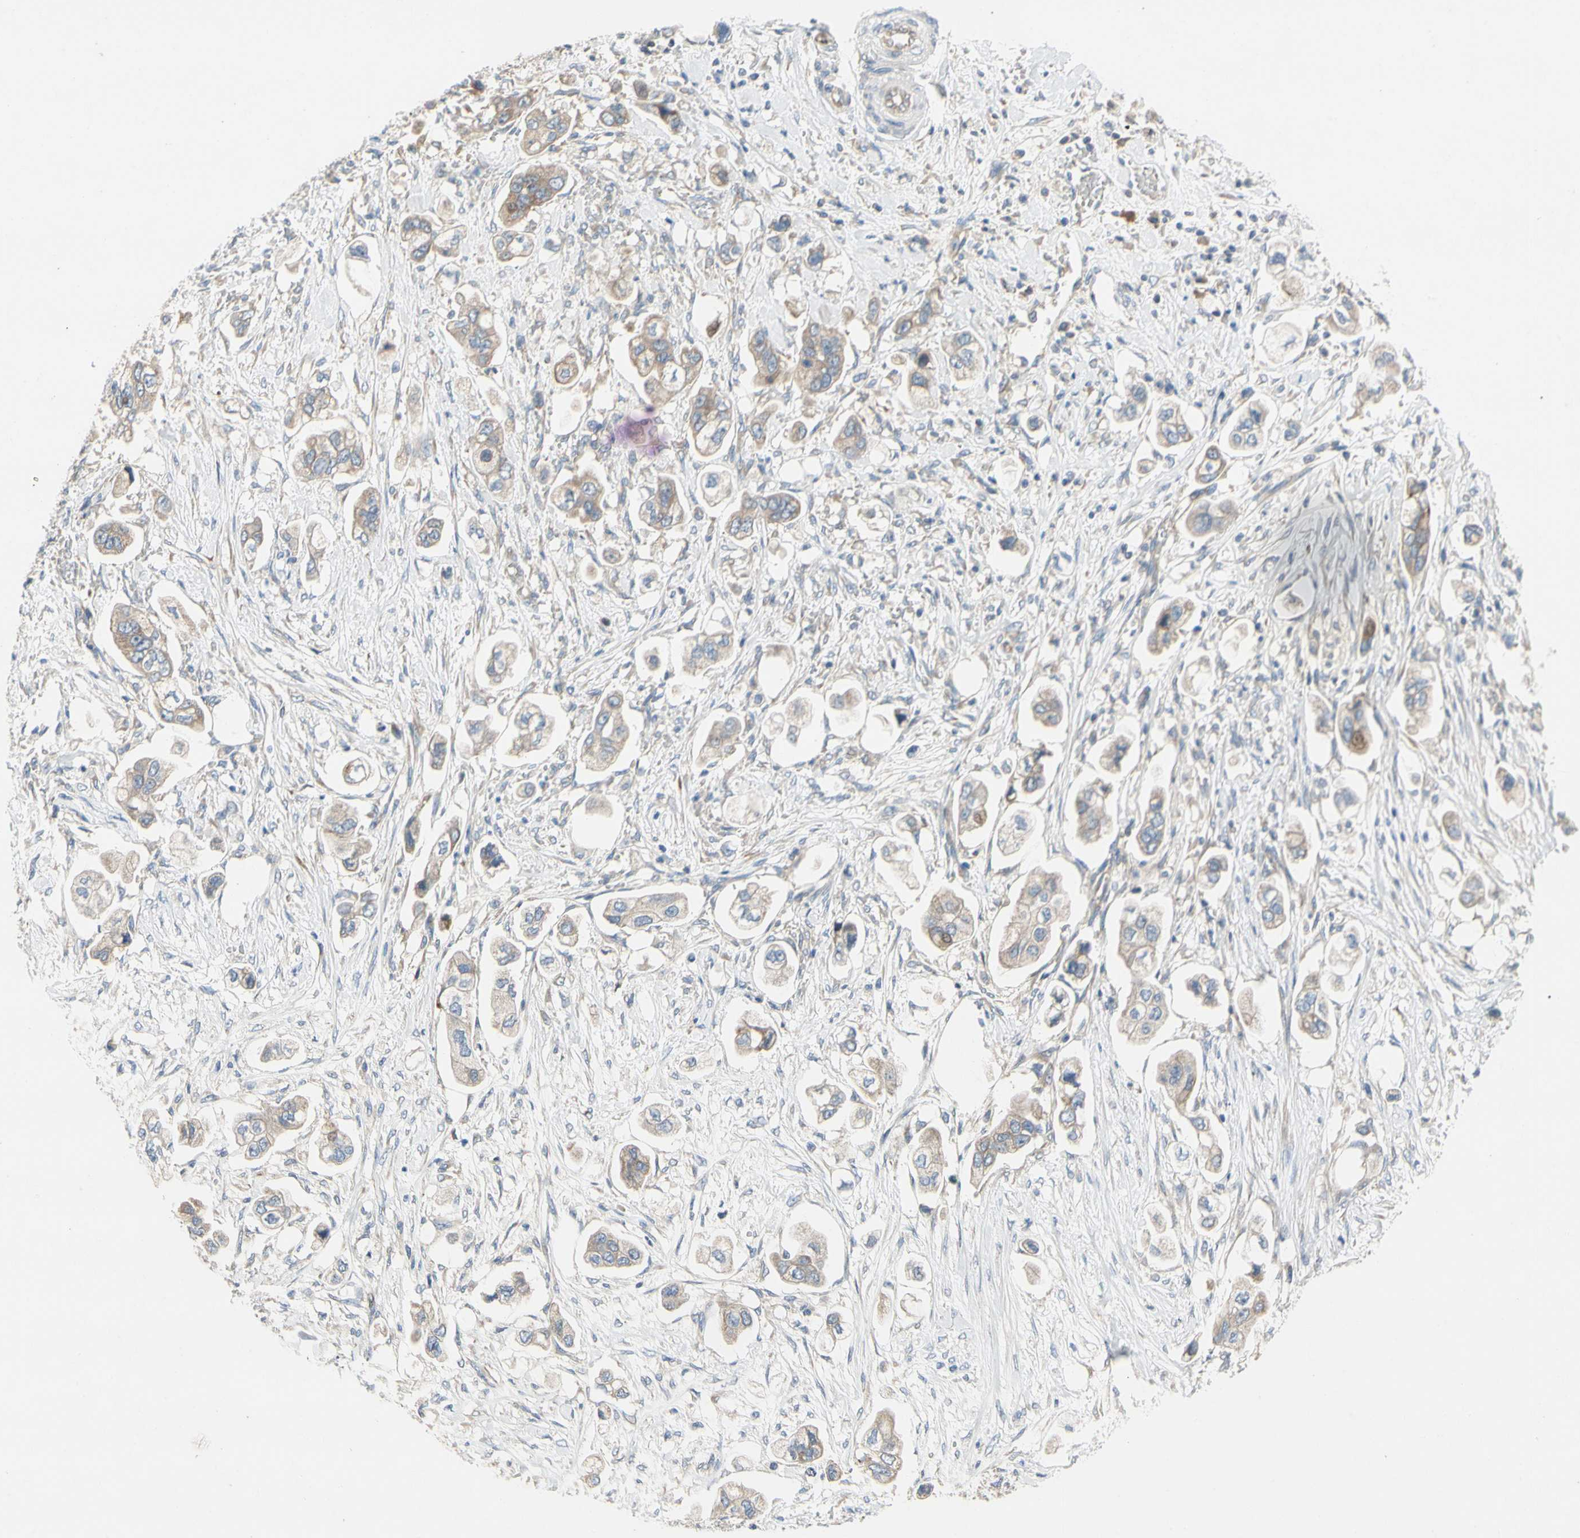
{"staining": {"intensity": "weak", "quantity": ">75%", "location": "cytoplasmic/membranous"}, "tissue": "stomach cancer", "cell_type": "Tumor cells", "image_type": "cancer", "snomed": [{"axis": "morphology", "description": "Adenocarcinoma, NOS"}, {"axis": "topography", "description": "Stomach"}], "caption": "Immunohistochemical staining of stomach adenocarcinoma demonstrates low levels of weak cytoplasmic/membranous staining in about >75% of tumor cells.", "gene": "KLHDC8B", "patient": {"sex": "male", "age": 62}}